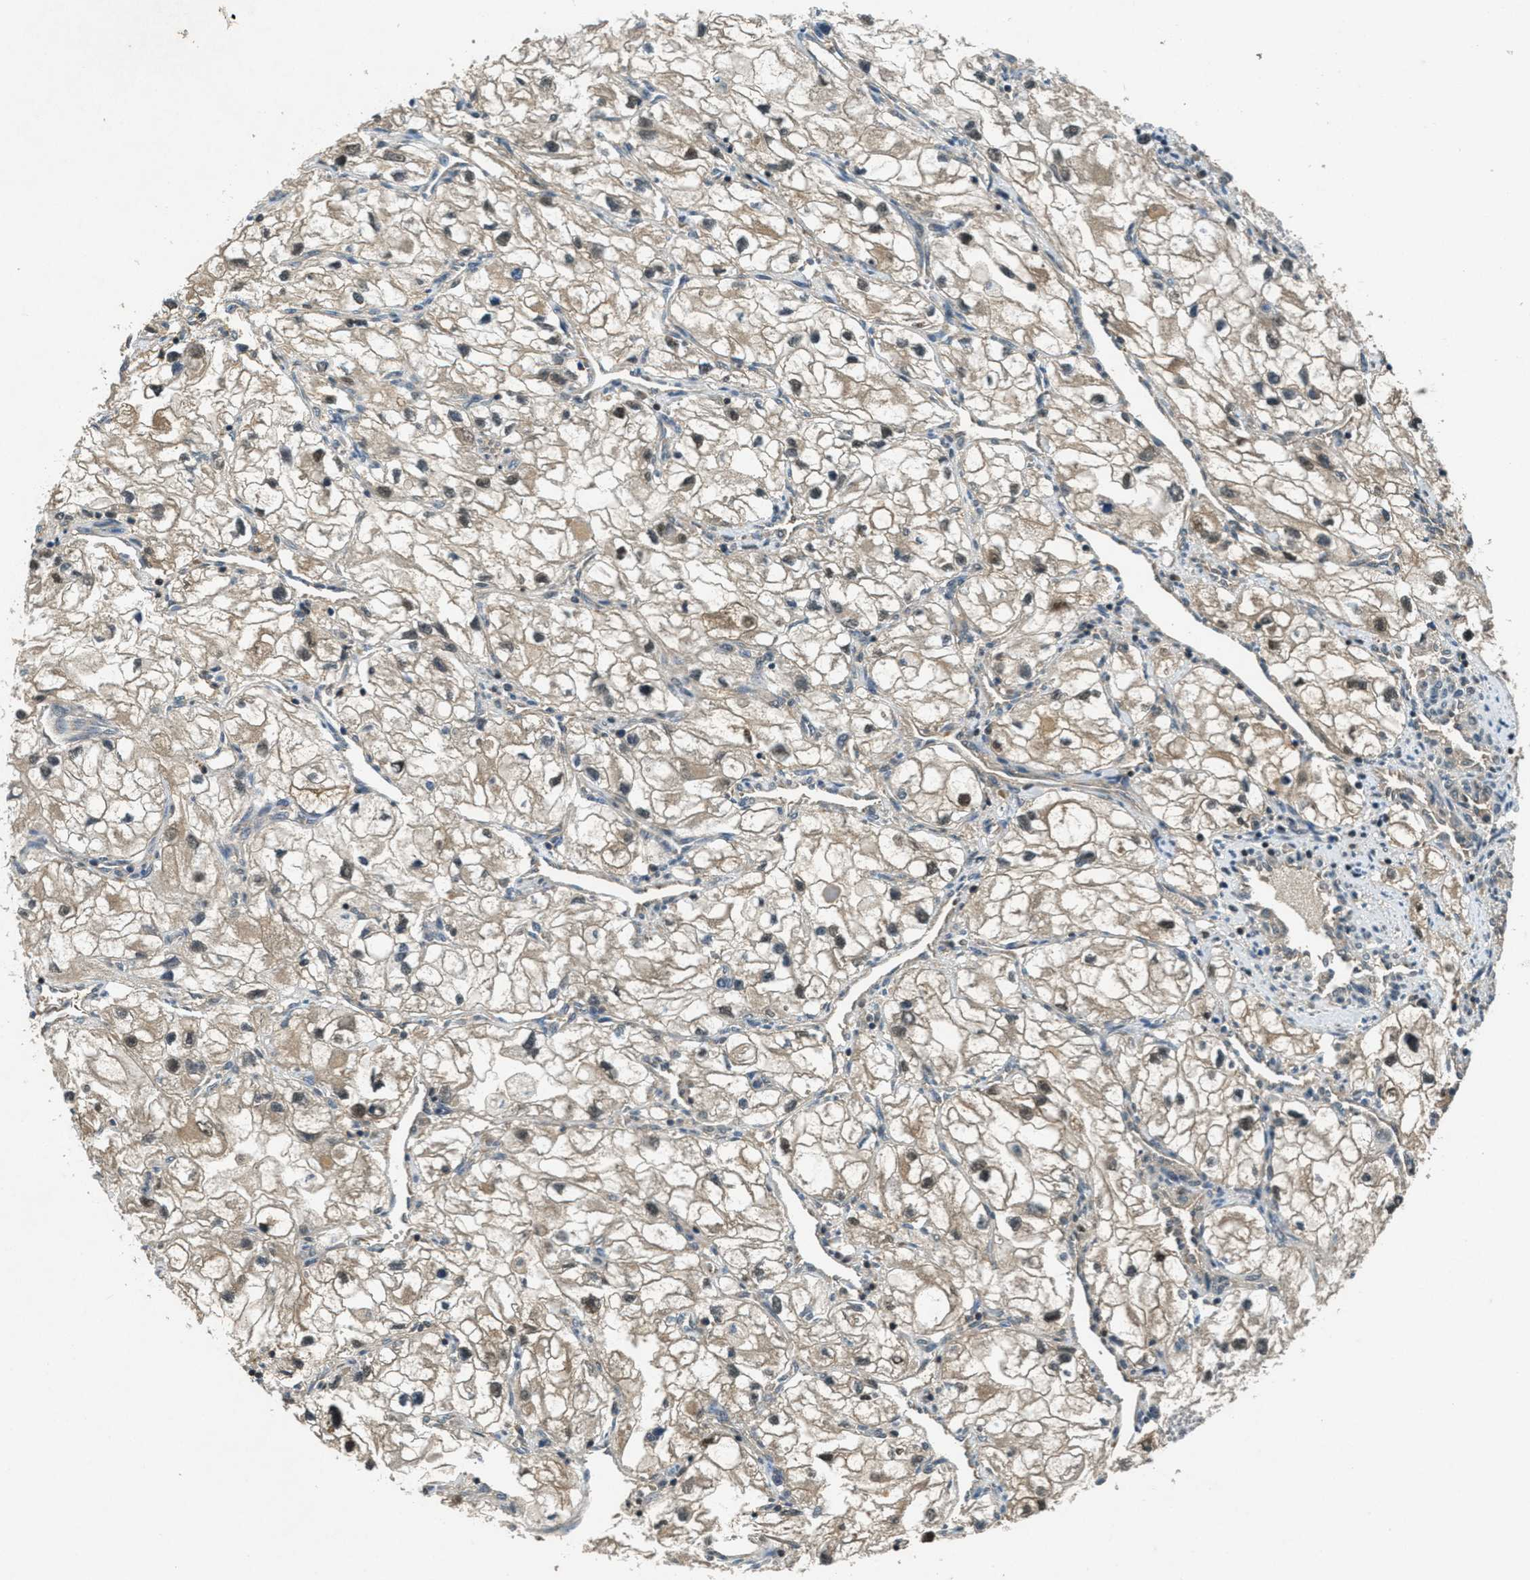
{"staining": {"intensity": "weak", "quantity": "25%-75%", "location": "cytoplasmic/membranous,nuclear"}, "tissue": "renal cancer", "cell_type": "Tumor cells", "image_type": "cancer", "snomed": [{"axis": "morphology", "description": "Adenocarcinoma, NOS"}, {"axis": "topography", "description": "Kidney"}], "caption": "A brown stain shows weak cytoplasmic/membranous and nuclear staining of a protein in human renal cancer (adenocarcinoma) tumor cells.", "gene": "DUSP6", "patient": {"sex": "female", "age": 70}}